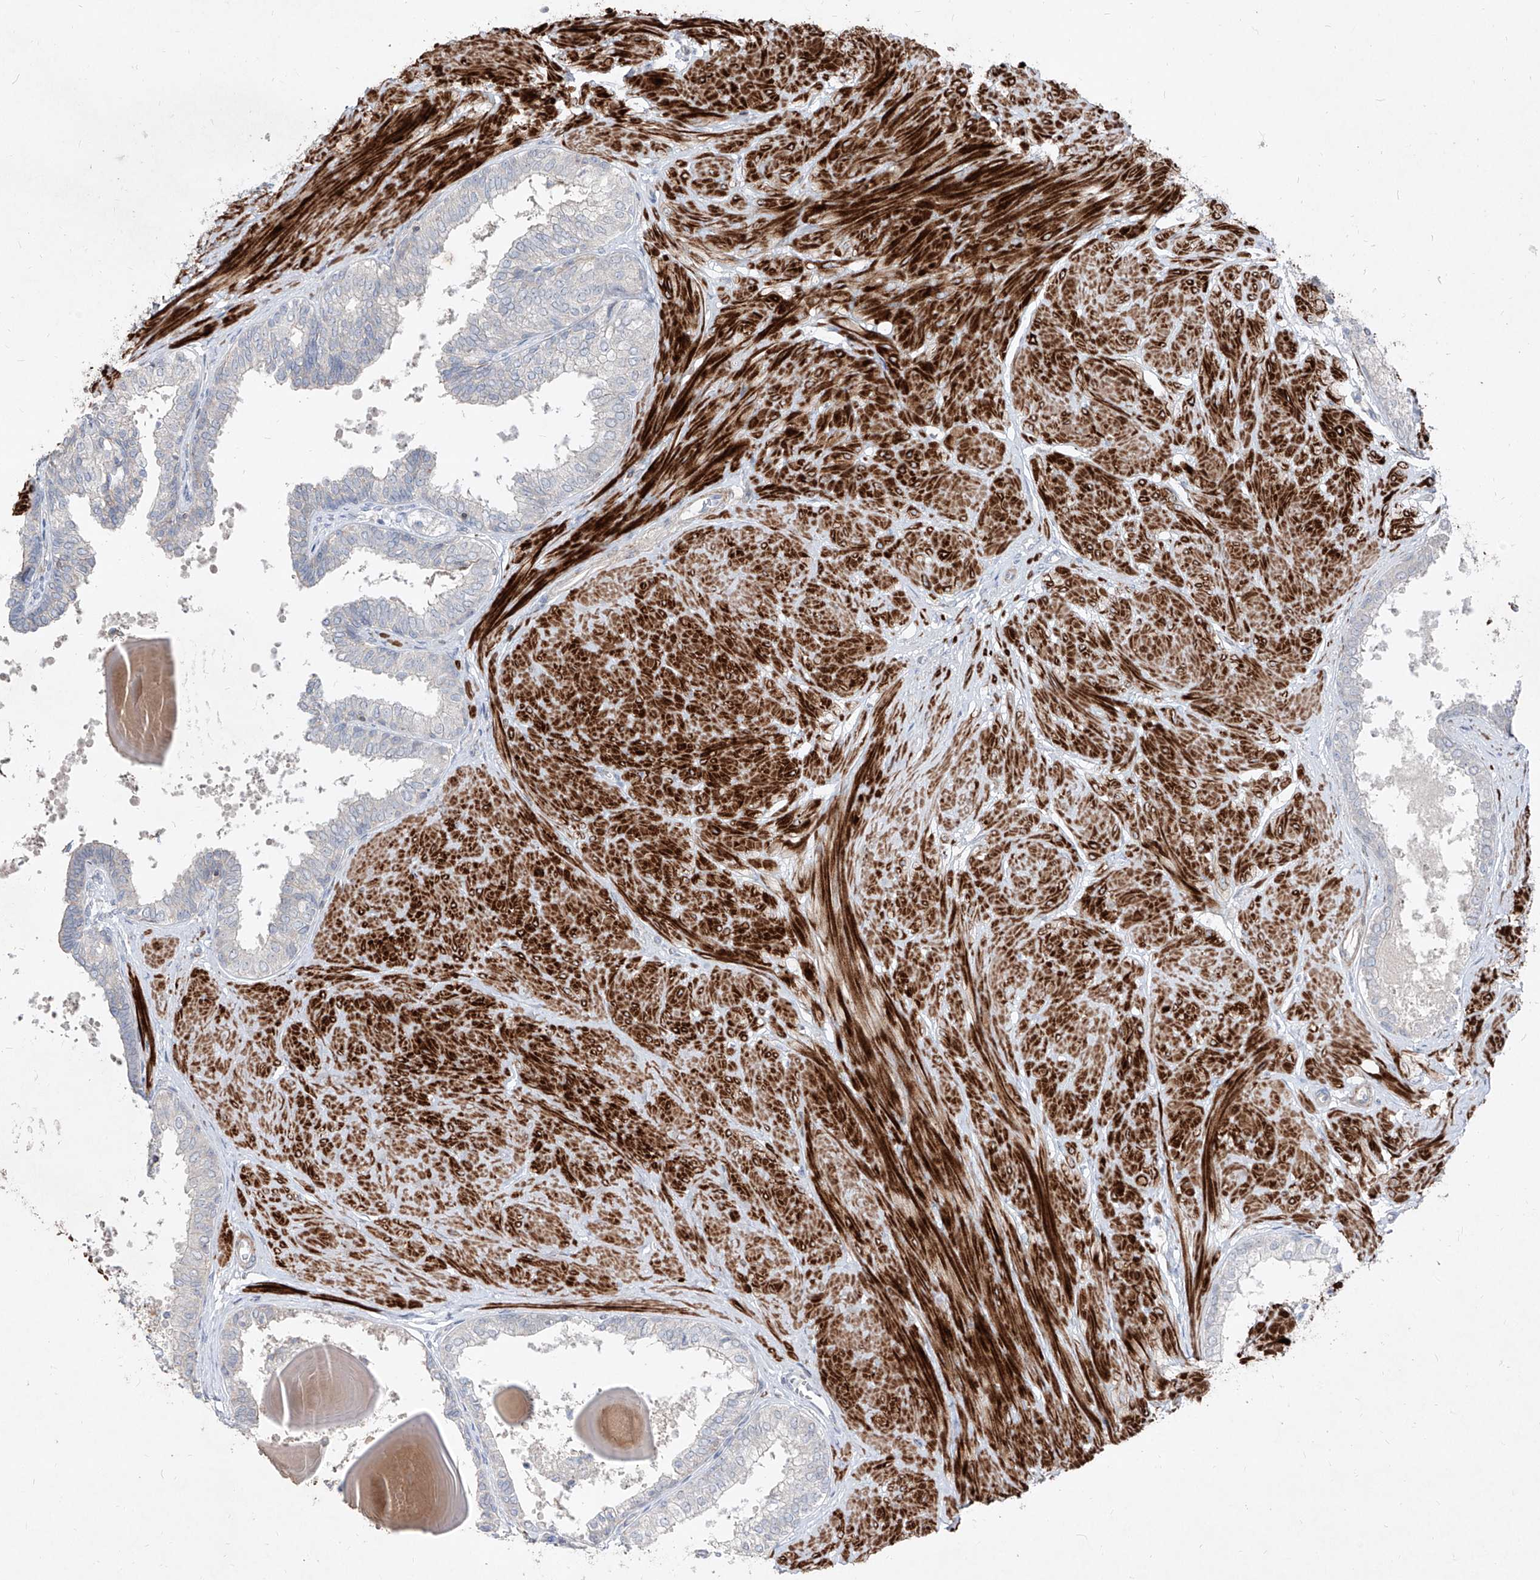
{"staining": {"intensity": "moderate", "quantity": "25%-75%", "location": "cytoplasmic/membranous"}, "tissue": "prostate", "cell_type": "Glandular cells", "image_type": "normal", "snomed": [{"axis": "morphology", "description": "Normal tissue, NOS"}, {"axis": "topography", "description": "Prostate"}], "caption": "This is an image of immunohistochemistry (IHC) staining of benign prostate, which shows moderate positivity in the cytoplasmic/membranous of glandular cells.", "gene": "UFD1", "patient": {"sex": "male", "age": 48}}